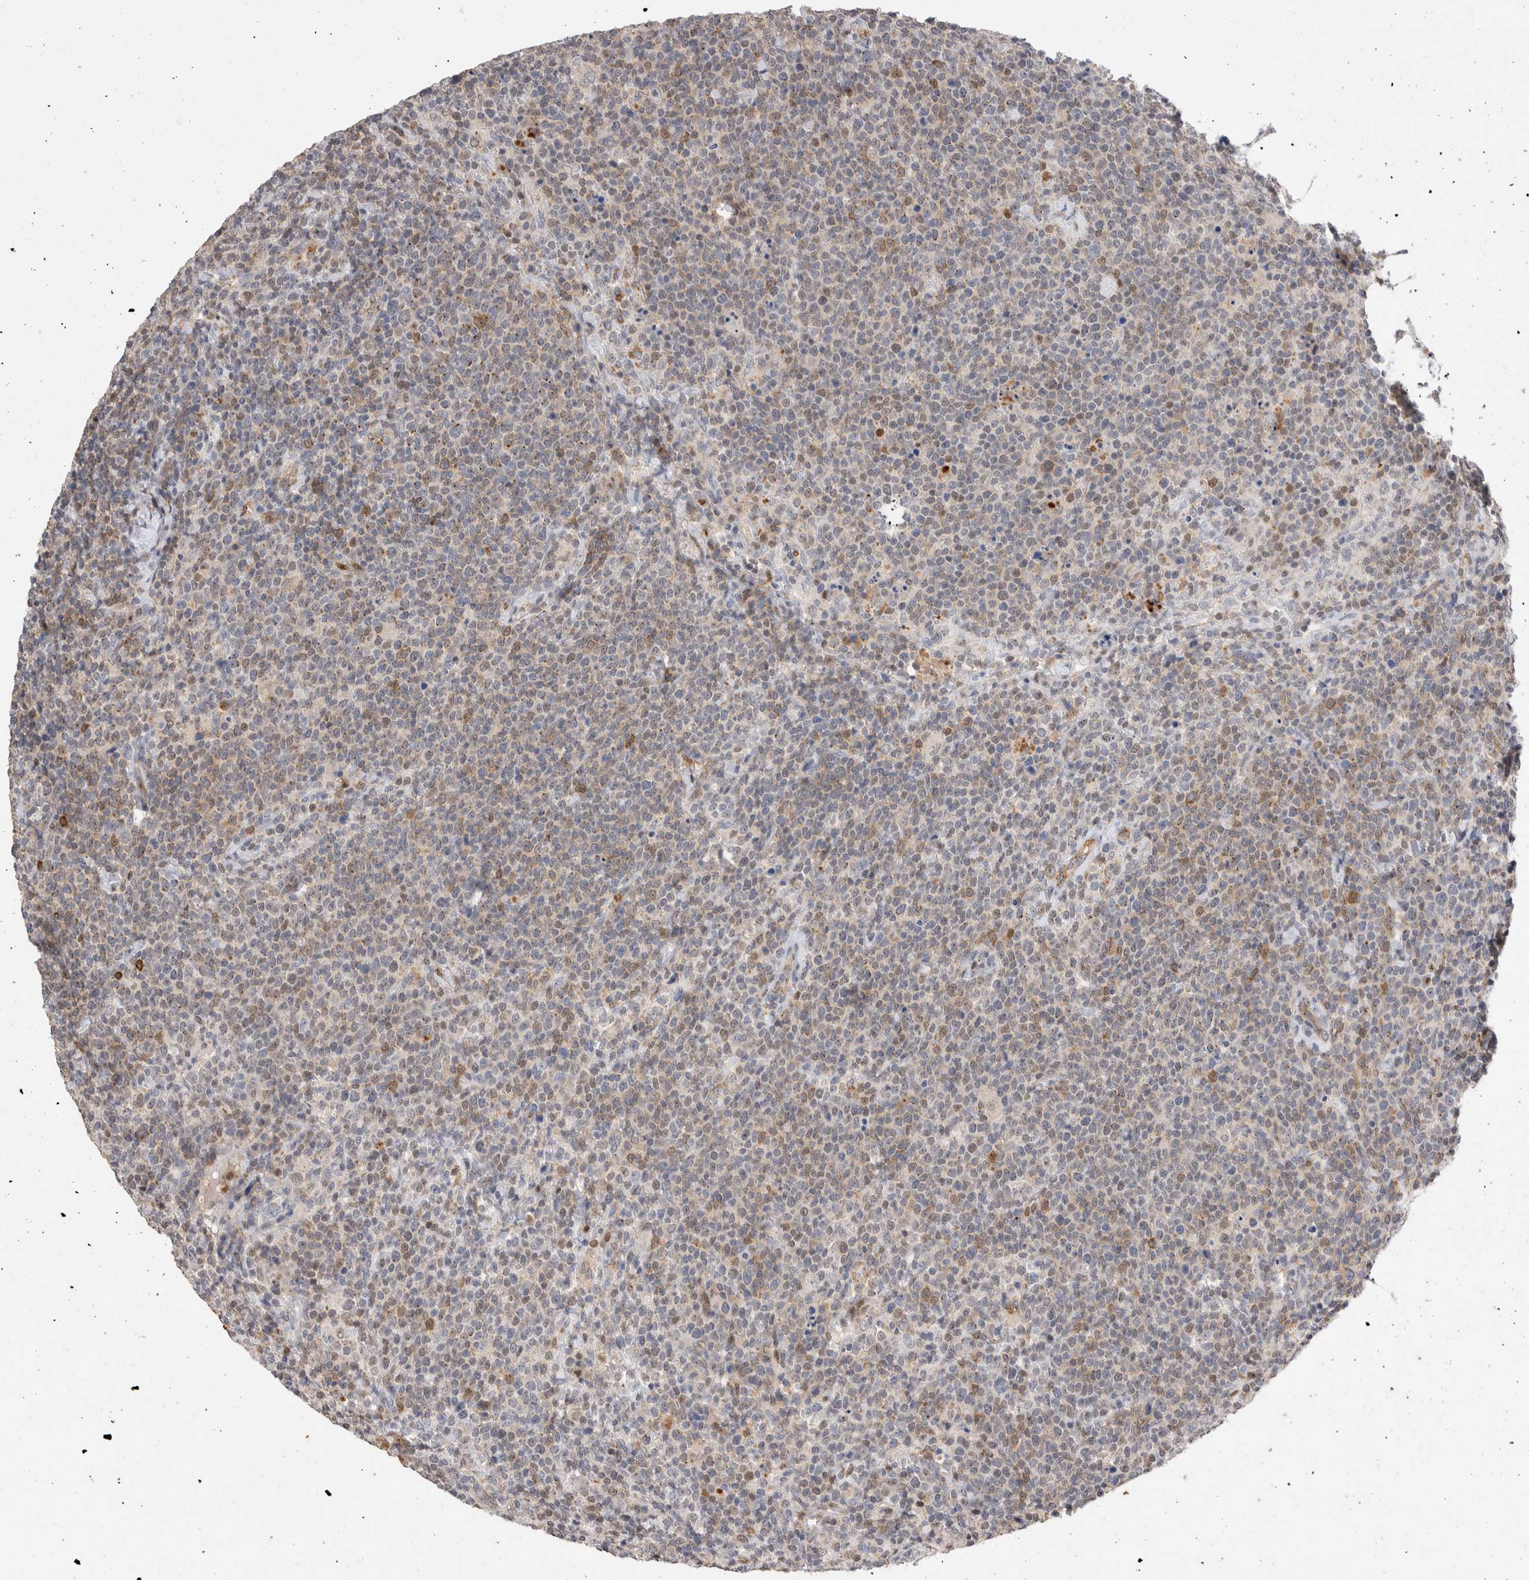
{"staining": {"intensity": "moderate", "quantity": "<25%", "location": "cytoplasmic/membranous"}, "tissue": "lymphoma", "cell_type": "Tumor cells", "image_type": "cancer", "snomed": [{"axis": "morphology", "description": "Malignant lymphoma, non-Hodgkin's type, High grade"}, {"axis": "topography", "description": "Lymph node"}], "caption": "This is an image of IHC staining of lymphoma, which shows moderate staining in the cytoplasmic/membranous of tumor cells.", "gene": "NSMAF", "patient": {"sex": "male", "age": 61}}